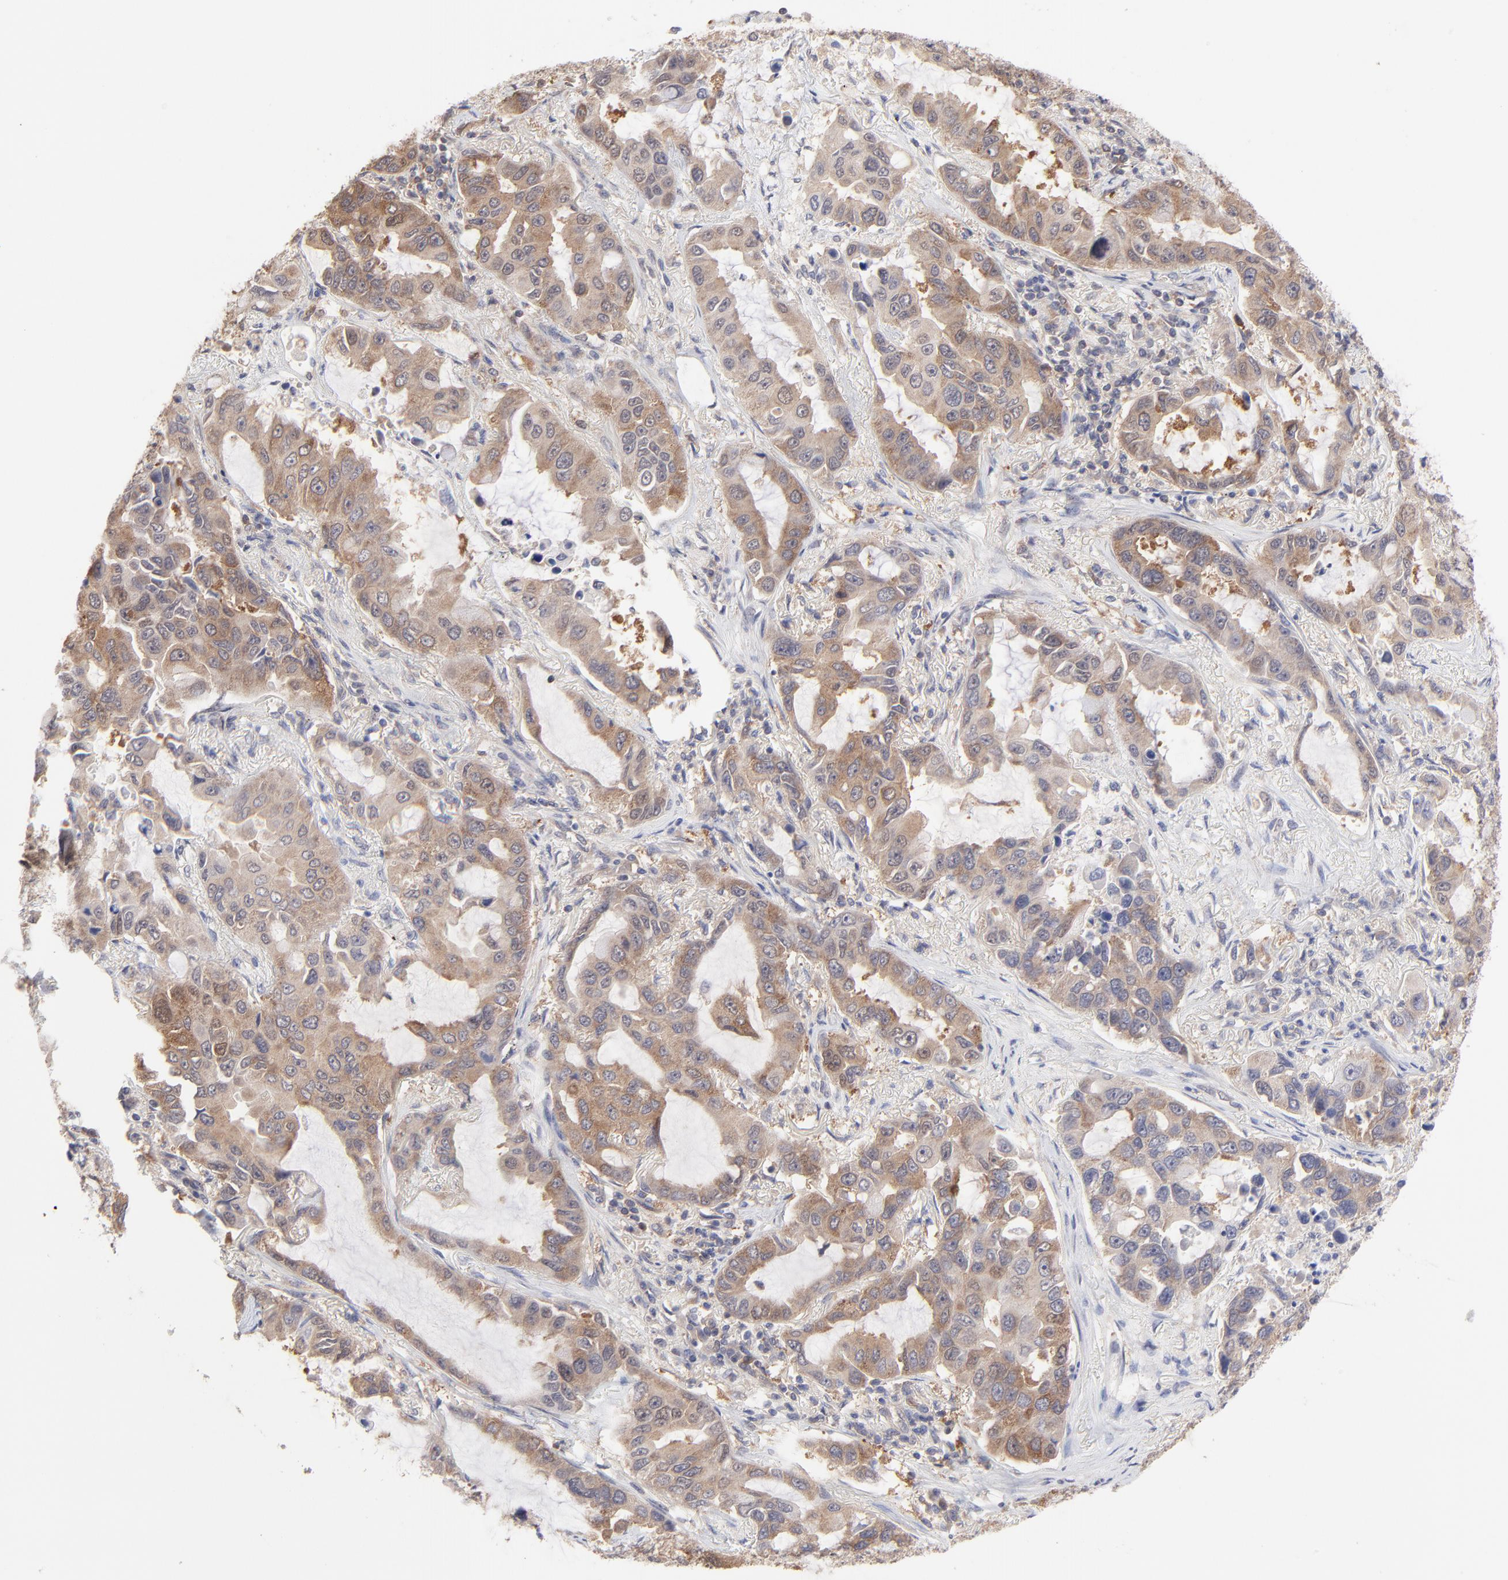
{"staining": {"intensity": "moderate", "quantity": ">75%", "location": "cytoplasmic/membranous"}, "tissue": "lung cancer", "cell_type": "Tumor cells", "image_type": "cancer", "snomed": [{"axis": "morphology", "description": "Adenocarcinoma, NOS"}, {"axis": "topography", "description": "Lung"}], "caption": "Brown immunohistochemical staining in lung adenocarcinoma displays moderate cytoplasmic/membranous staining in approximately >75% of tumor cells. (DAB IHC with brightfield microscopy, high magnification).", "gene": "GART", "patient": {"sex": "male", "age": 64}}